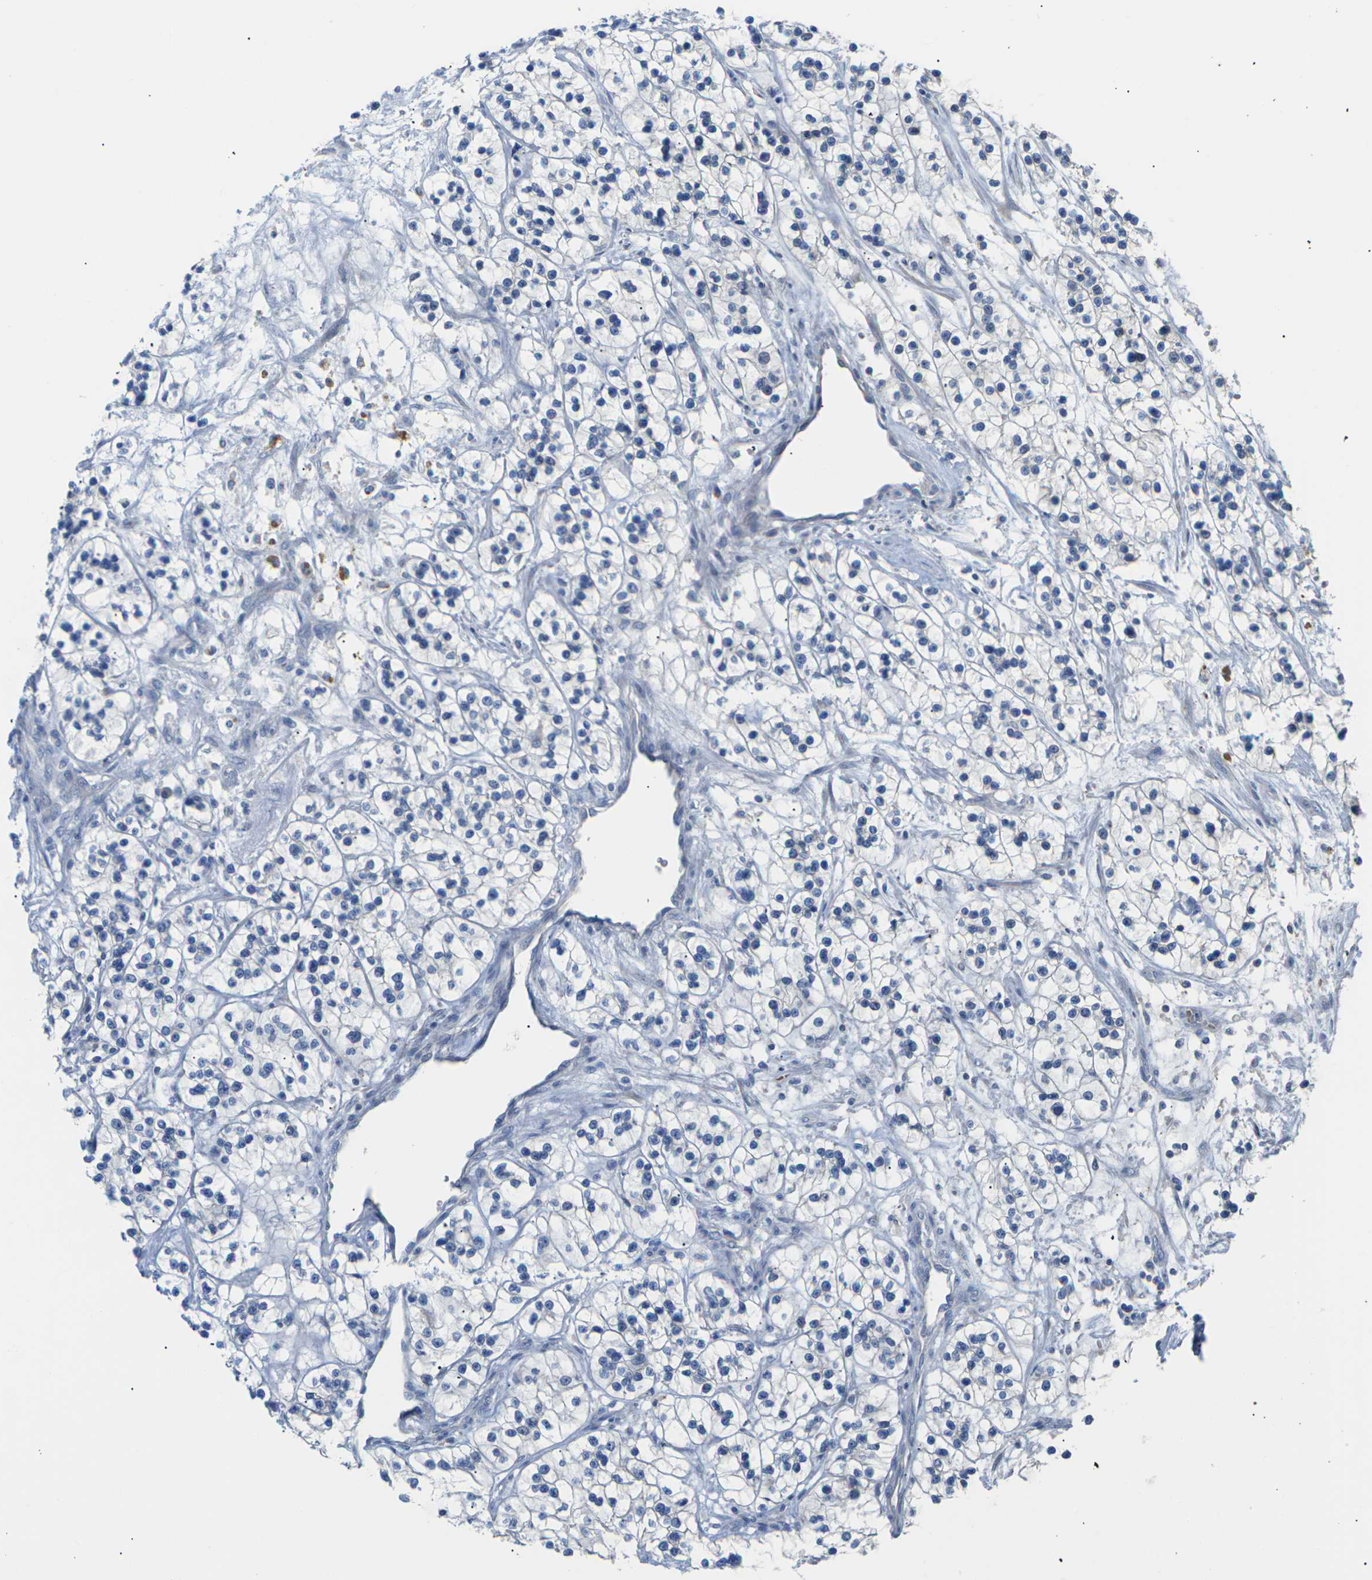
{"staining": {"intensity": "negative", "quantity": "none", "location": "none"}, "tissue": "renal cancer", "cell_type": "Tumor cells", "image_type": "cancer", "snomed": [{"axis": "morphology", "description": "Adenocarcinoma, NOS"}, {"axis": "topography", "description": "Kidney"}], "caption": "Histopathology image shows no protein staining in tumor cells of renal cancer (adenocarcinoma) tissue.", "gene": "TMCO4", "patient": {"sex": "female", "age": 57}}